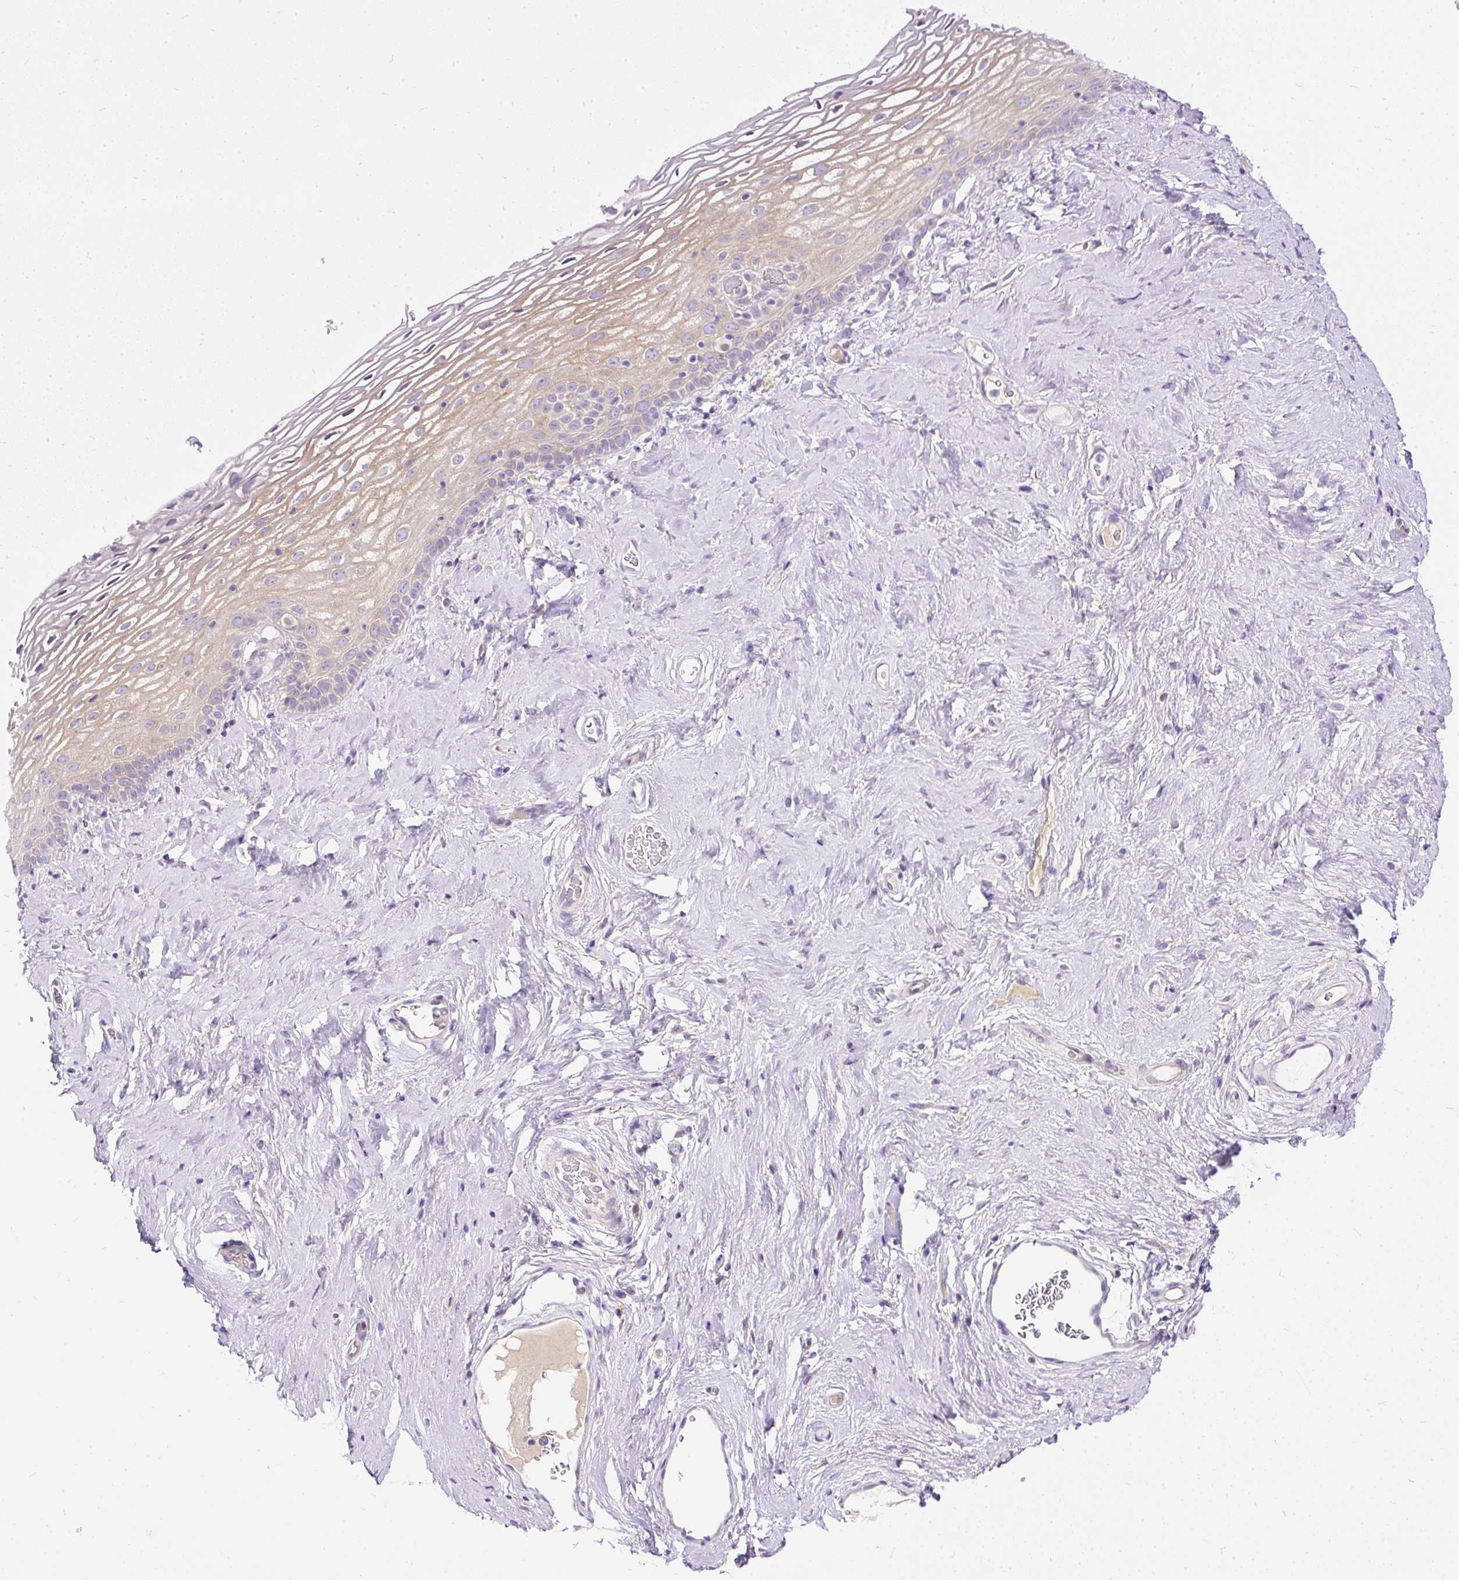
{"staining": {"intensity": "moderate", "quantity": "<25%", "location": "cytoplasmic/membranous"}, "tissue": "vagina", "cell_type": "Squamous epithelial cells", "image_type": "normal", "snomed": [{"axis": "morphology", "description": "Normal tissue, NOS"}, {"axis": "morphology", "description": "Adenocarcinoma, NOS"}, {"axis": "topography", "description": "Rectum"}, {"axis": "topography", "description": "Vagina"}, {"axis": "topography", "description": "Peripheral nerve tissue"}], "caption": "Immunohistochemistry (IHC) of benign human vagina shows low levels of moderate cytoplasmic/membranous expression in approximately <25% of squamous epithelial cells.", "gene": "AMFR", "patient": {"sex": "female", "age": 71}}